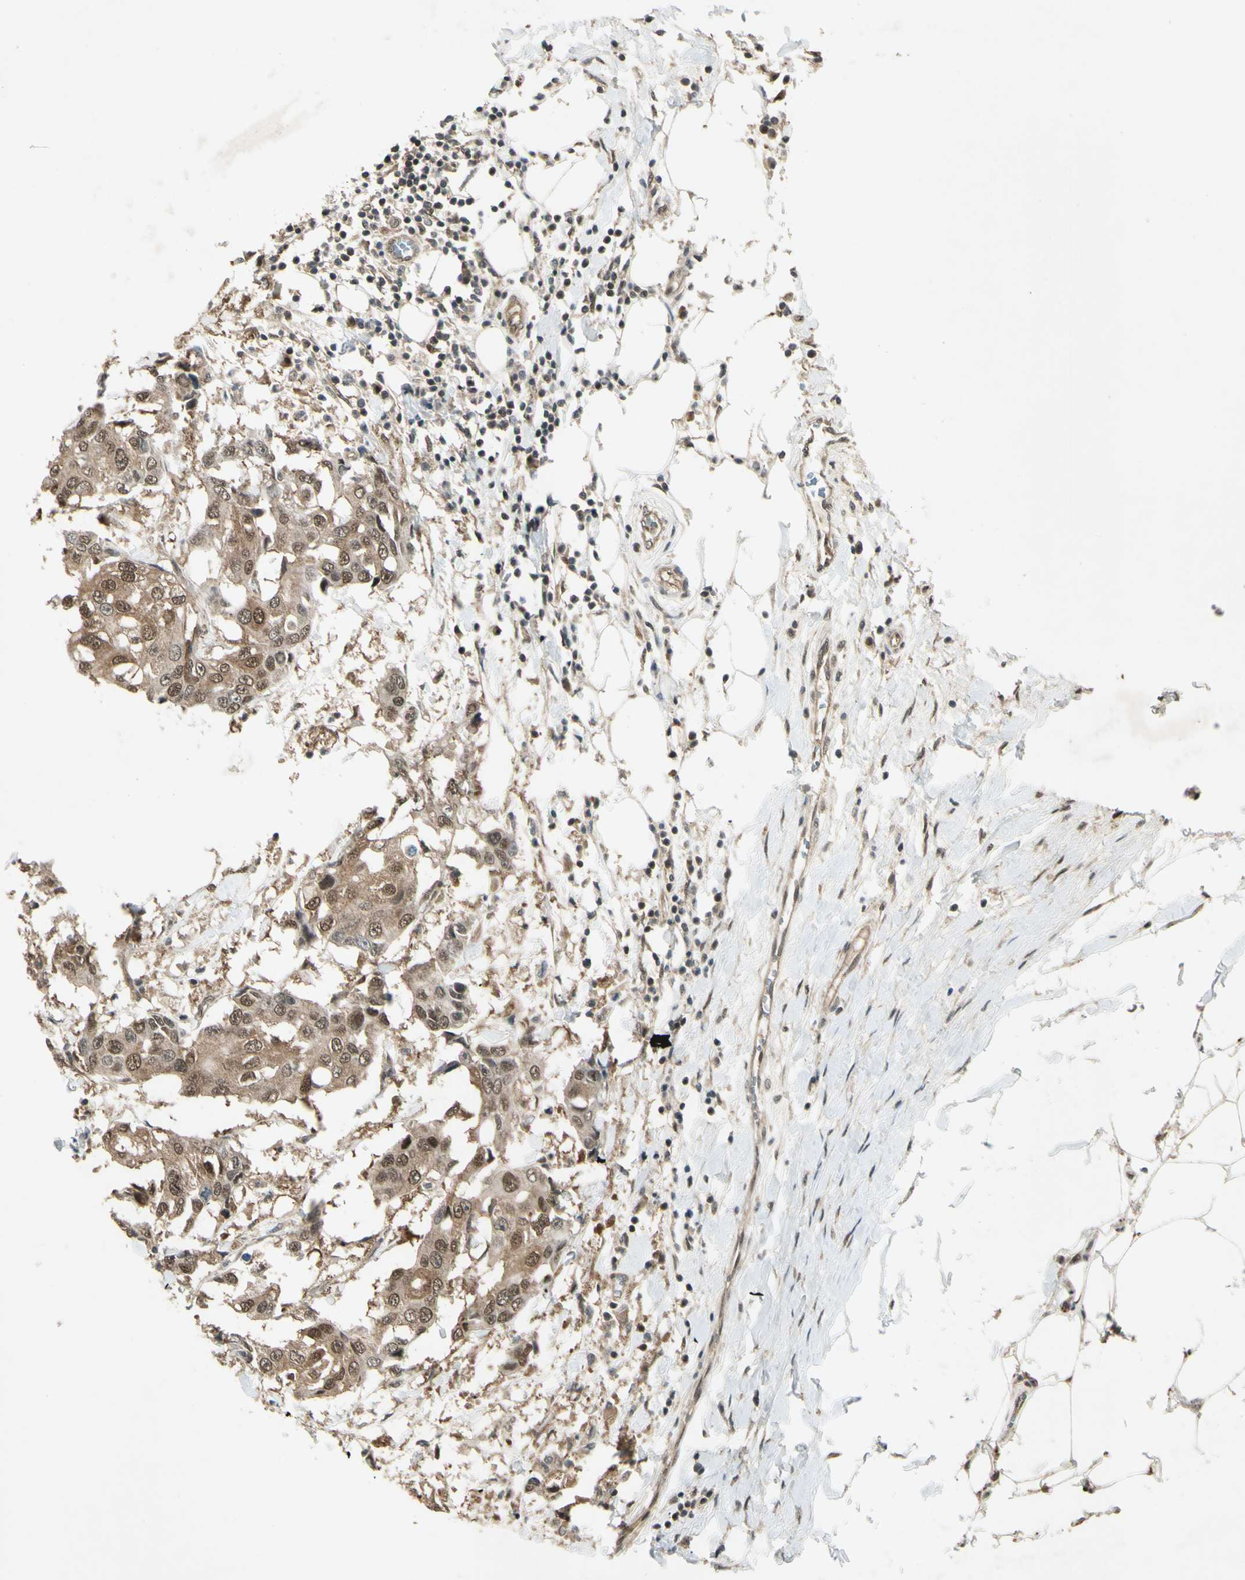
{"staining": {"intensity": "moderate", "quantity": ">75%", "location": "cytoplasmic/membranous,nuclear"}, "tissue": "breast cancer", "cell_type": "Tumor cells", "image_type": "cancer", "snomed": [{"axis": "morphology", "description": "Duct carcinoma"}, {"axis": "topography", "description": "Breast"}], "caption": "Protein analysis of breast cancer tissue exhibits moderate cytoplasmic/membranous and nuclear positivity in approximately >75% of tumor cells.", "gene": "PSMD5", "patient": {"sex": "female", "age": 27}}